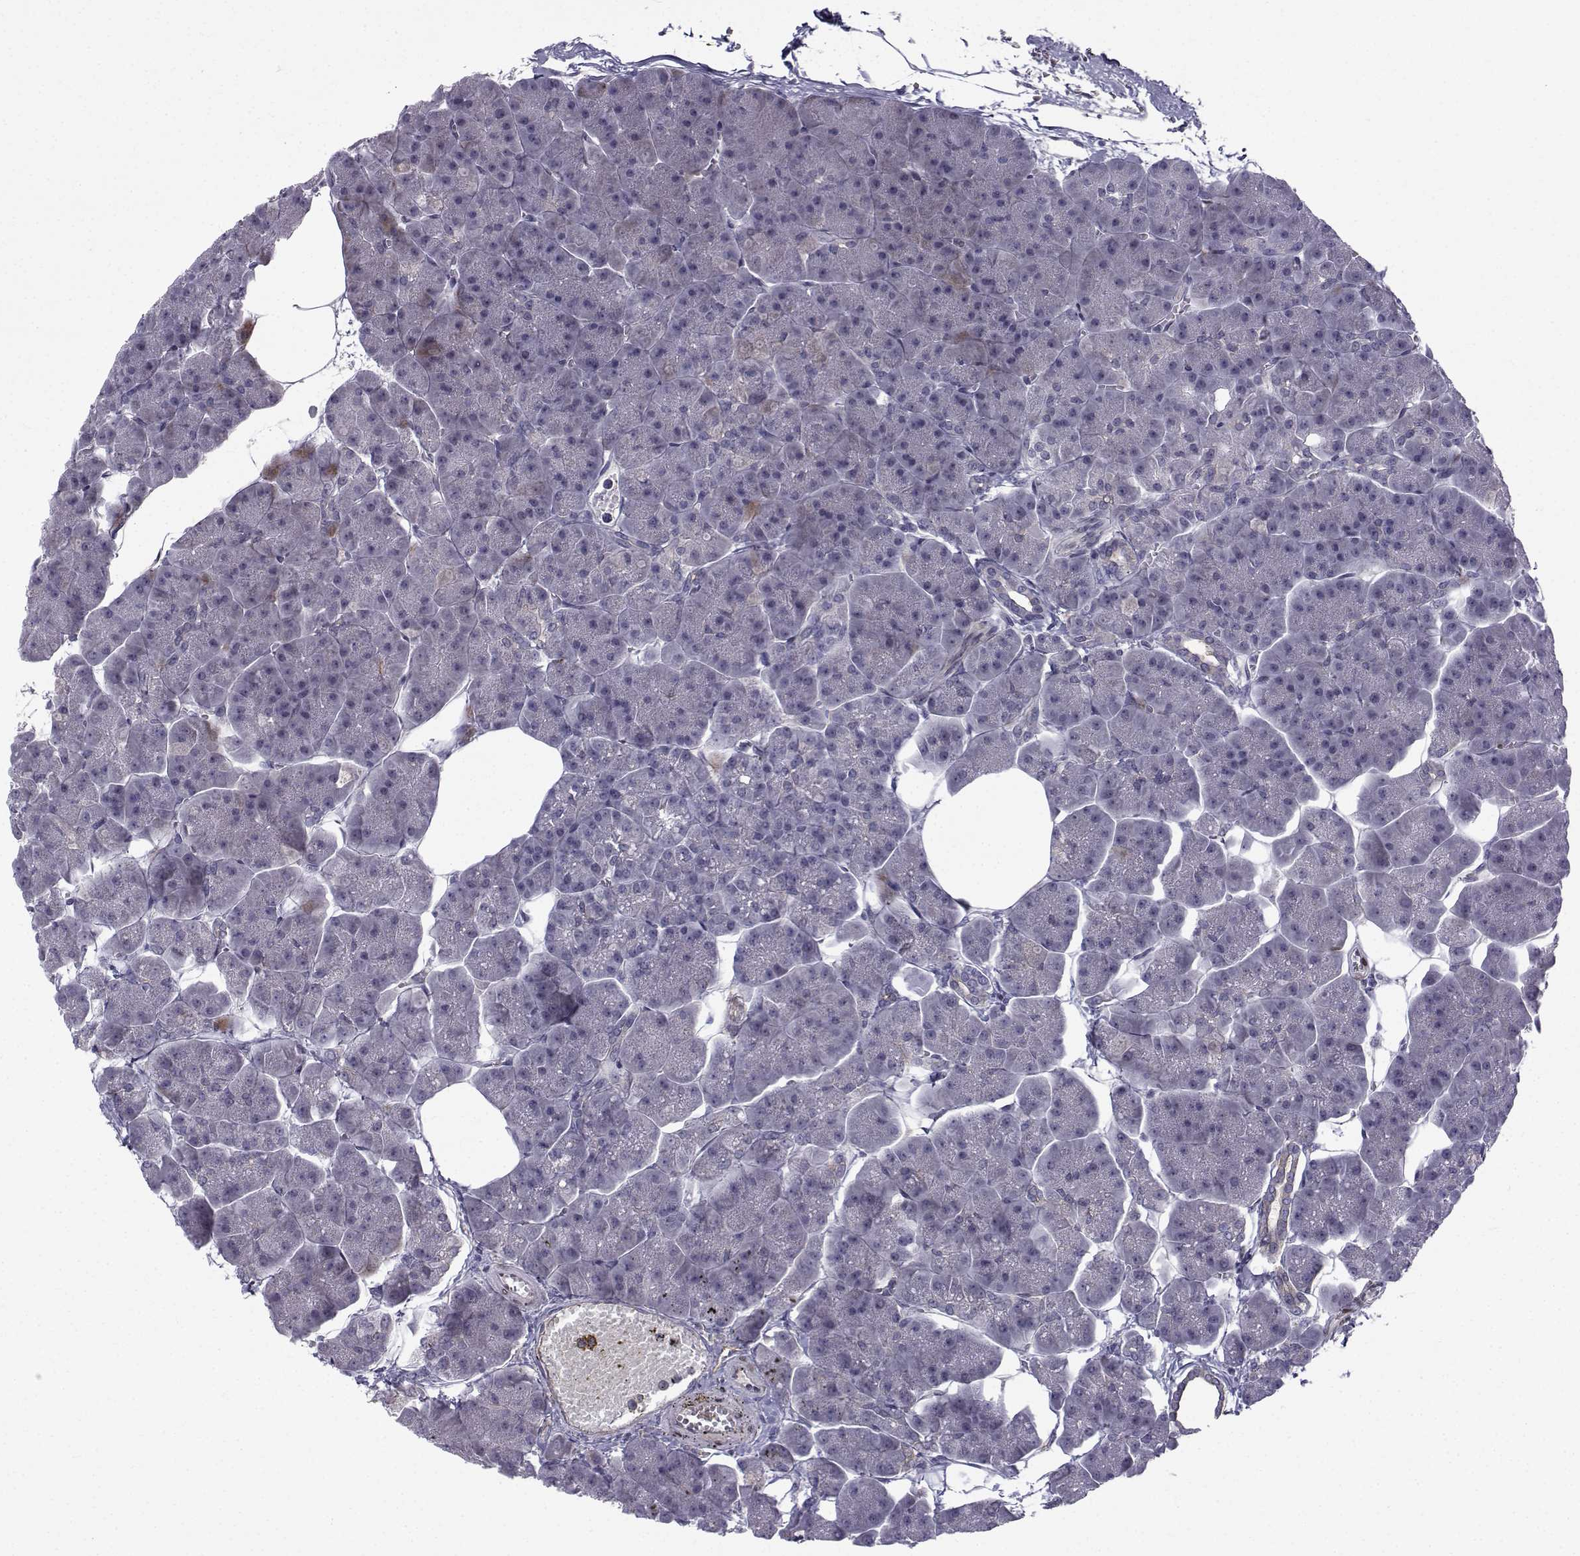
{"staining": {"intensity": "negative", "quantity": "none", "location": "none"}, "tissue": "pancreas", "cell_type": "Exocrine glandular cells", "image_type": "normal", "snomed": [{"axis": "morphology", "description": "Normal tissue, NOS"}, {"axis": "topography", "description": "Adipose tissue"}, {"axis": "topography", "description": "Pancreas"}, {"axis": "topography", "description": "Peripheral nerve tissue"}], "caption": "The histopathology image shows no significant staining in exocrine glandular cells of pancreas.", "gene": "RBM24", "patient": {"sex": "female", "age": 58}}